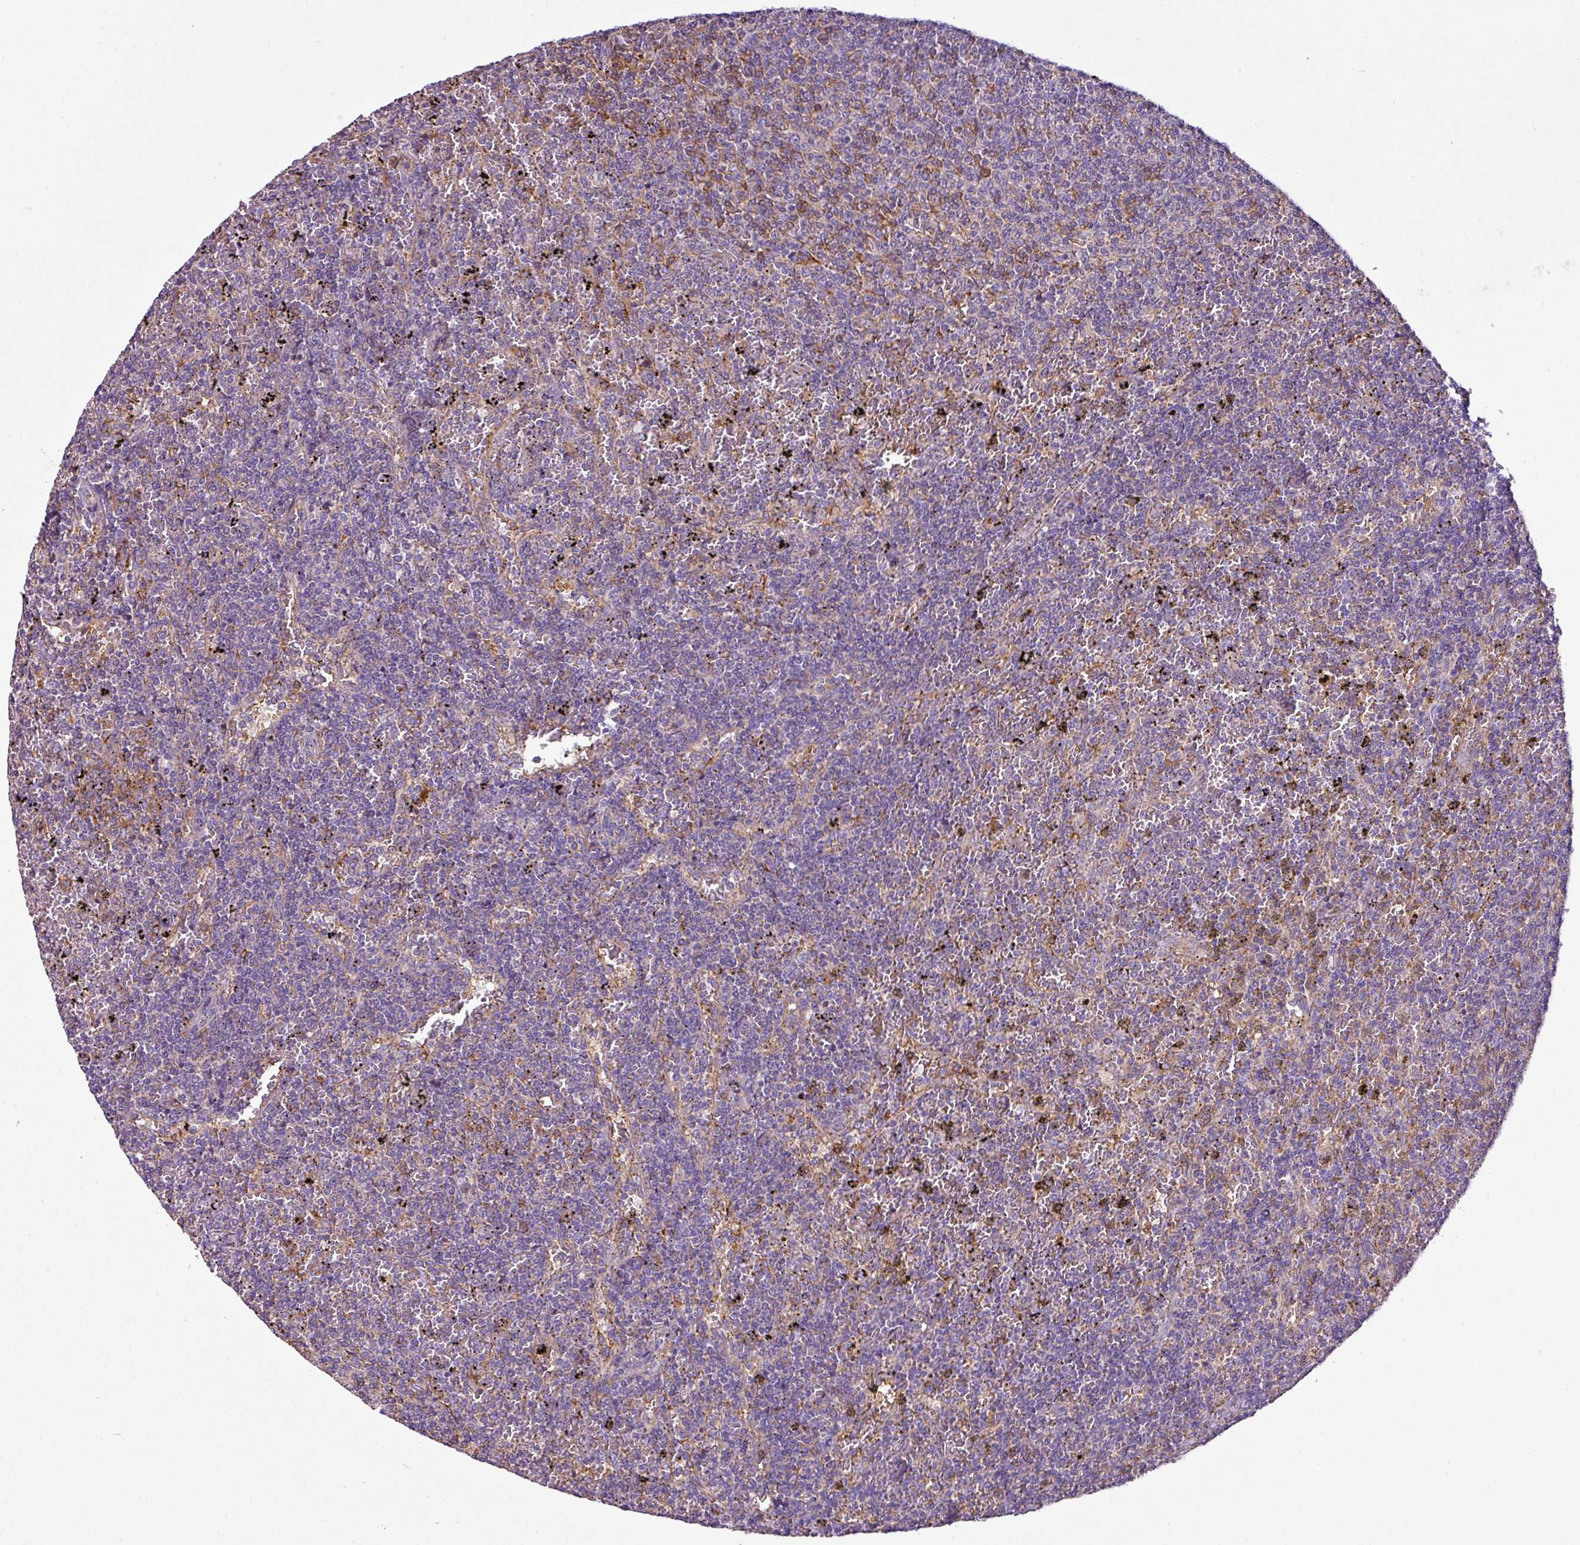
{"staining": {"intensity": "moderate", "quantity": "<25%", "location": "cytoplasmic/membranous"}, "tissue": "lymphoma", "cell_type": "Tumor cells", "image_type": "cancer", "snomed": [{"axis": "morphology", "description": "Malignant lymphoma, non-Hodgkin's type, Low grade"}, {"axis": "topography", "description": "Spleen"}], "caption": "Protein analysis of lymphoma tissue displays moderate cytoplasmic/membranous positivity in approximately <25% of tumor cells. The staining is performed using DAB brown chromogen to label protein expression. The nuclei are counter-stained blue using hematoxylin.", "gene": "XNDC1N", "patient": {"sex": "female", "age": 50}}